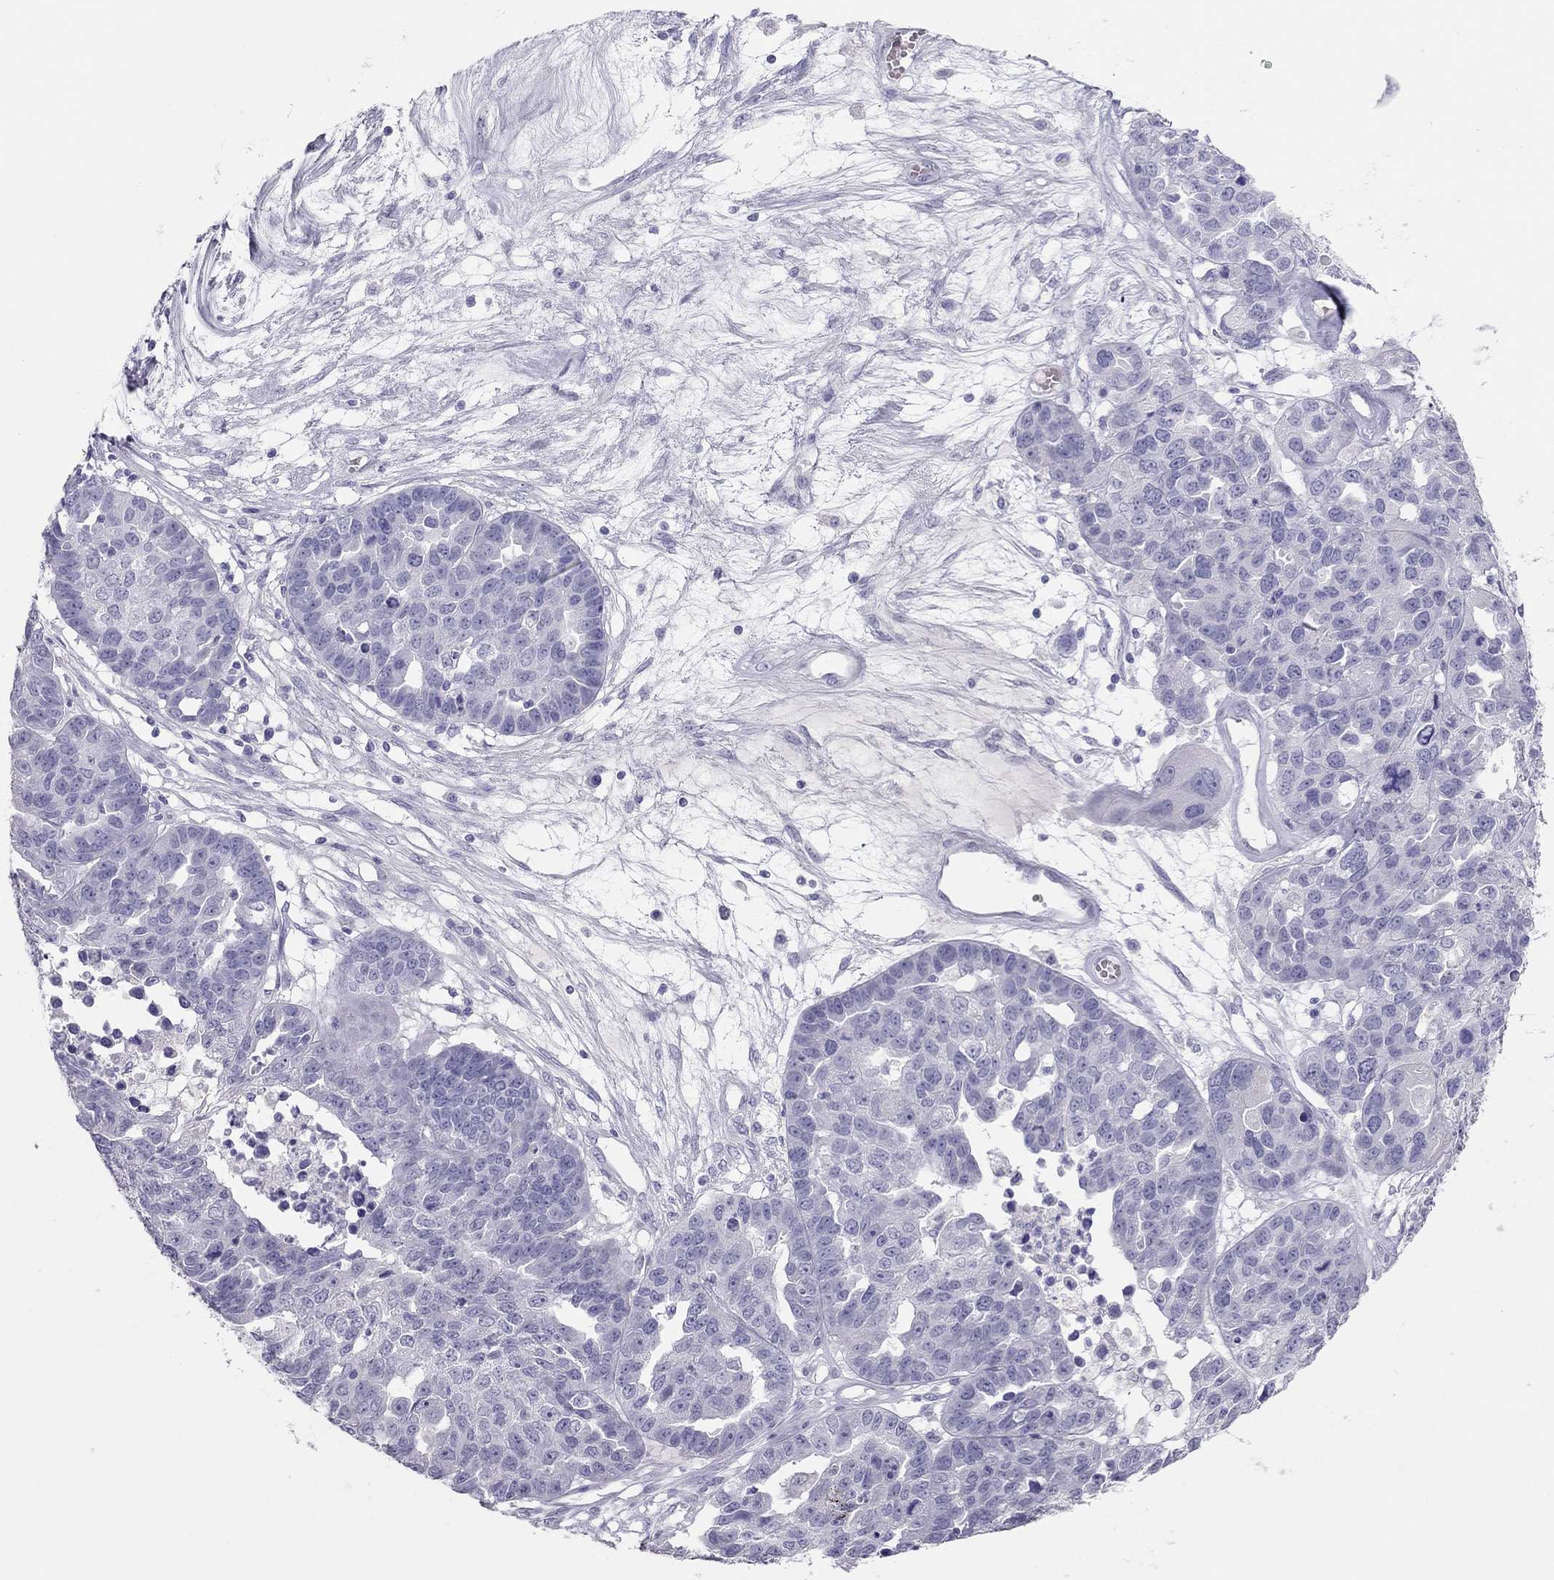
{"staining": {"intensity": "negative", "quantity": "none", "location": "none"}, "tissue": "ovarian cancer", "cell_type": "Tumor cells", "image_type": "cancer", "snomed": [{"axis": "morphology", "description": "Cystadenocarcinoma, serous, NOS"}, {"axis": "topography", "description": "Ovary"}], "caption": "Ovarian serous cystadenocarcinoma was stained to show a protein in brown. There is no significant positivity in tumor cells.", "gene": "TSHB", "patient": {"sex": "female", "age": 87}}